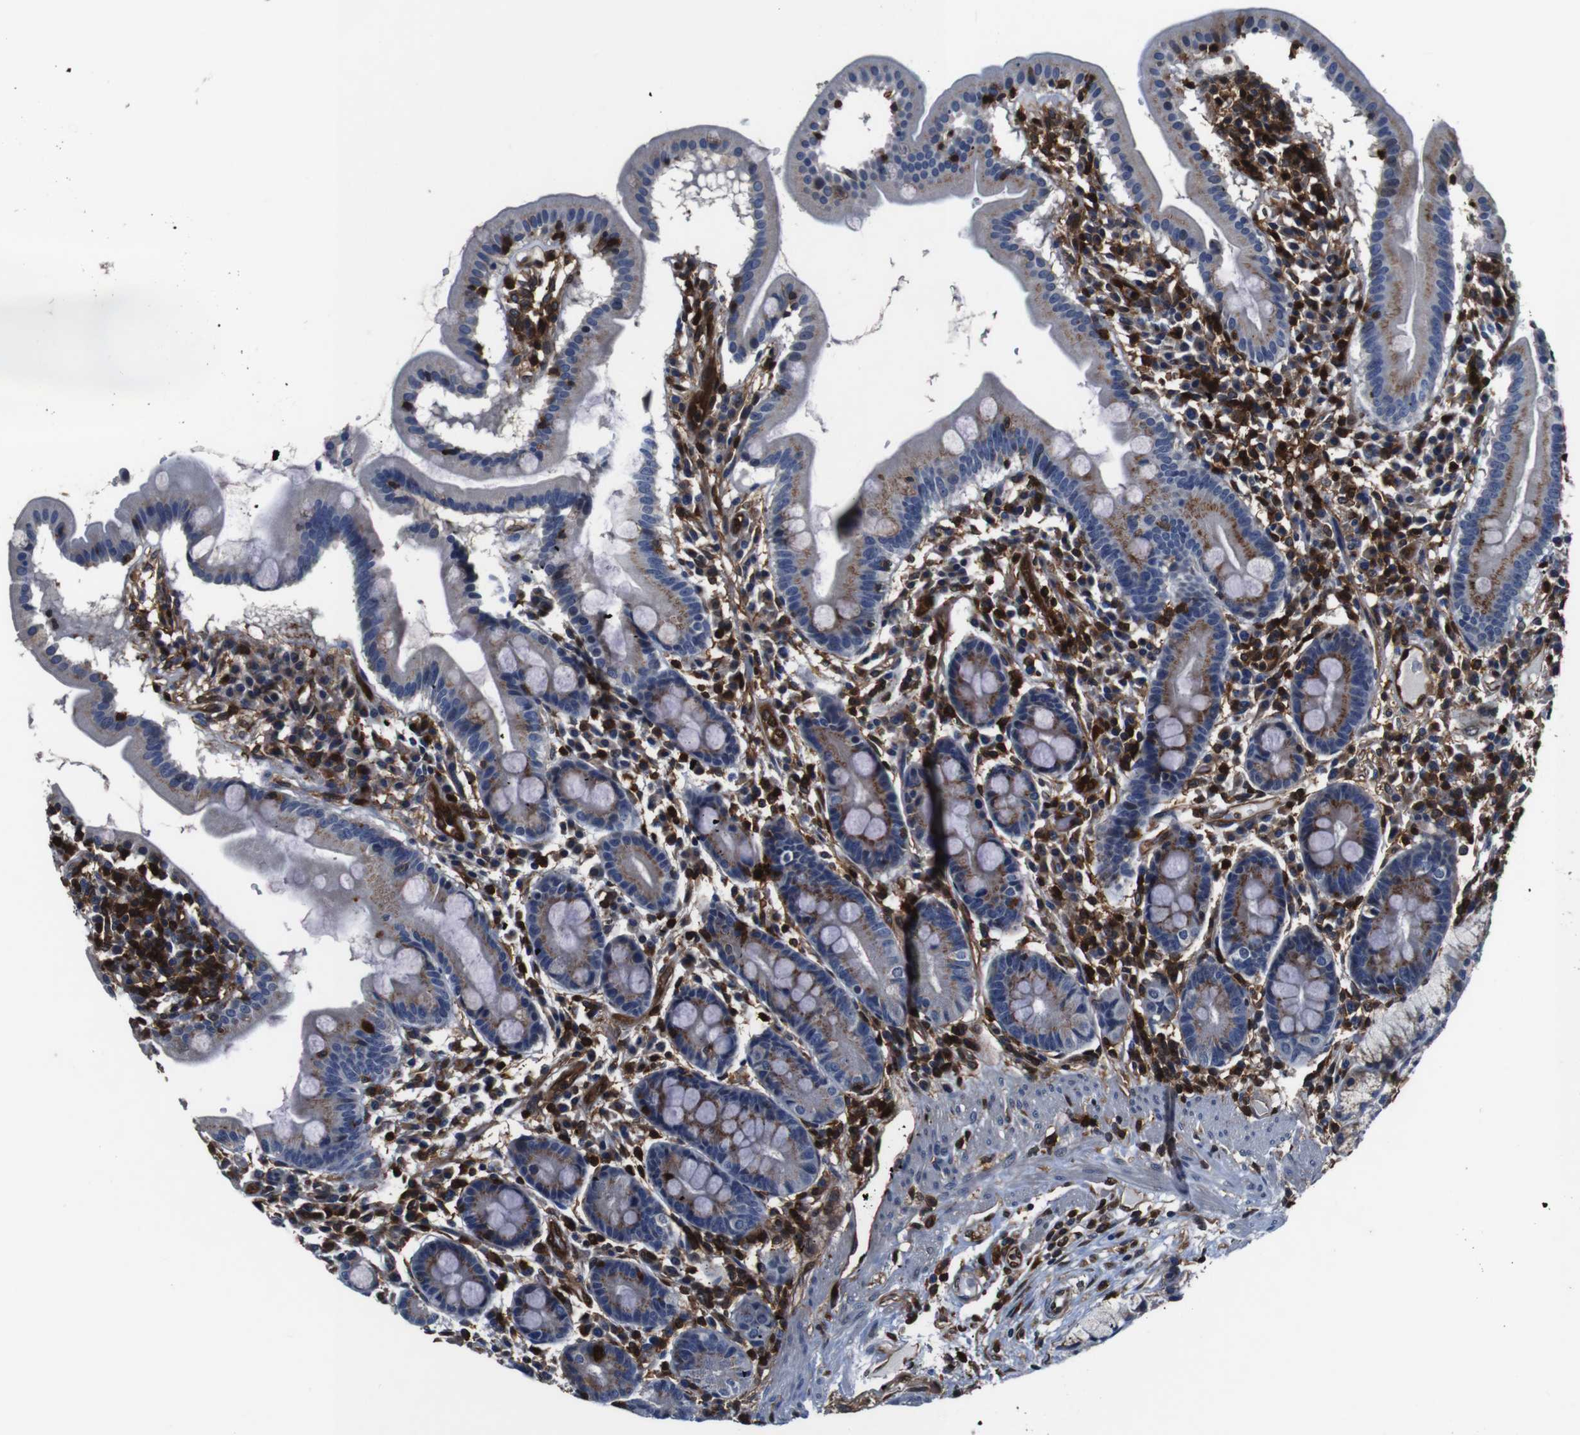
{"staining": {"intensity": "moderate", "quantity": "<25%", "location": "cytoplasmic/membranous"}, "tissue": "duodenum", "cell_type": "Glandular cells", "image_type": "normal", "snomed": [{"axis": "morphology", "description": "Normal tissue, NOS"}, {"axis": "topography", "description": "Duodenum"}], "caption": "IHC photomicrograph of benign duodenum: human duodenum stained using immunohistochemistry exhibits low levels of moderate protein expression localized specifically in the cytoplasmic/membranous of glandular cells, appearing as a cytoplasmic/membranous brown color.", "gene": "ANXA1", "patient": {"sex": "male", "age": 50}}